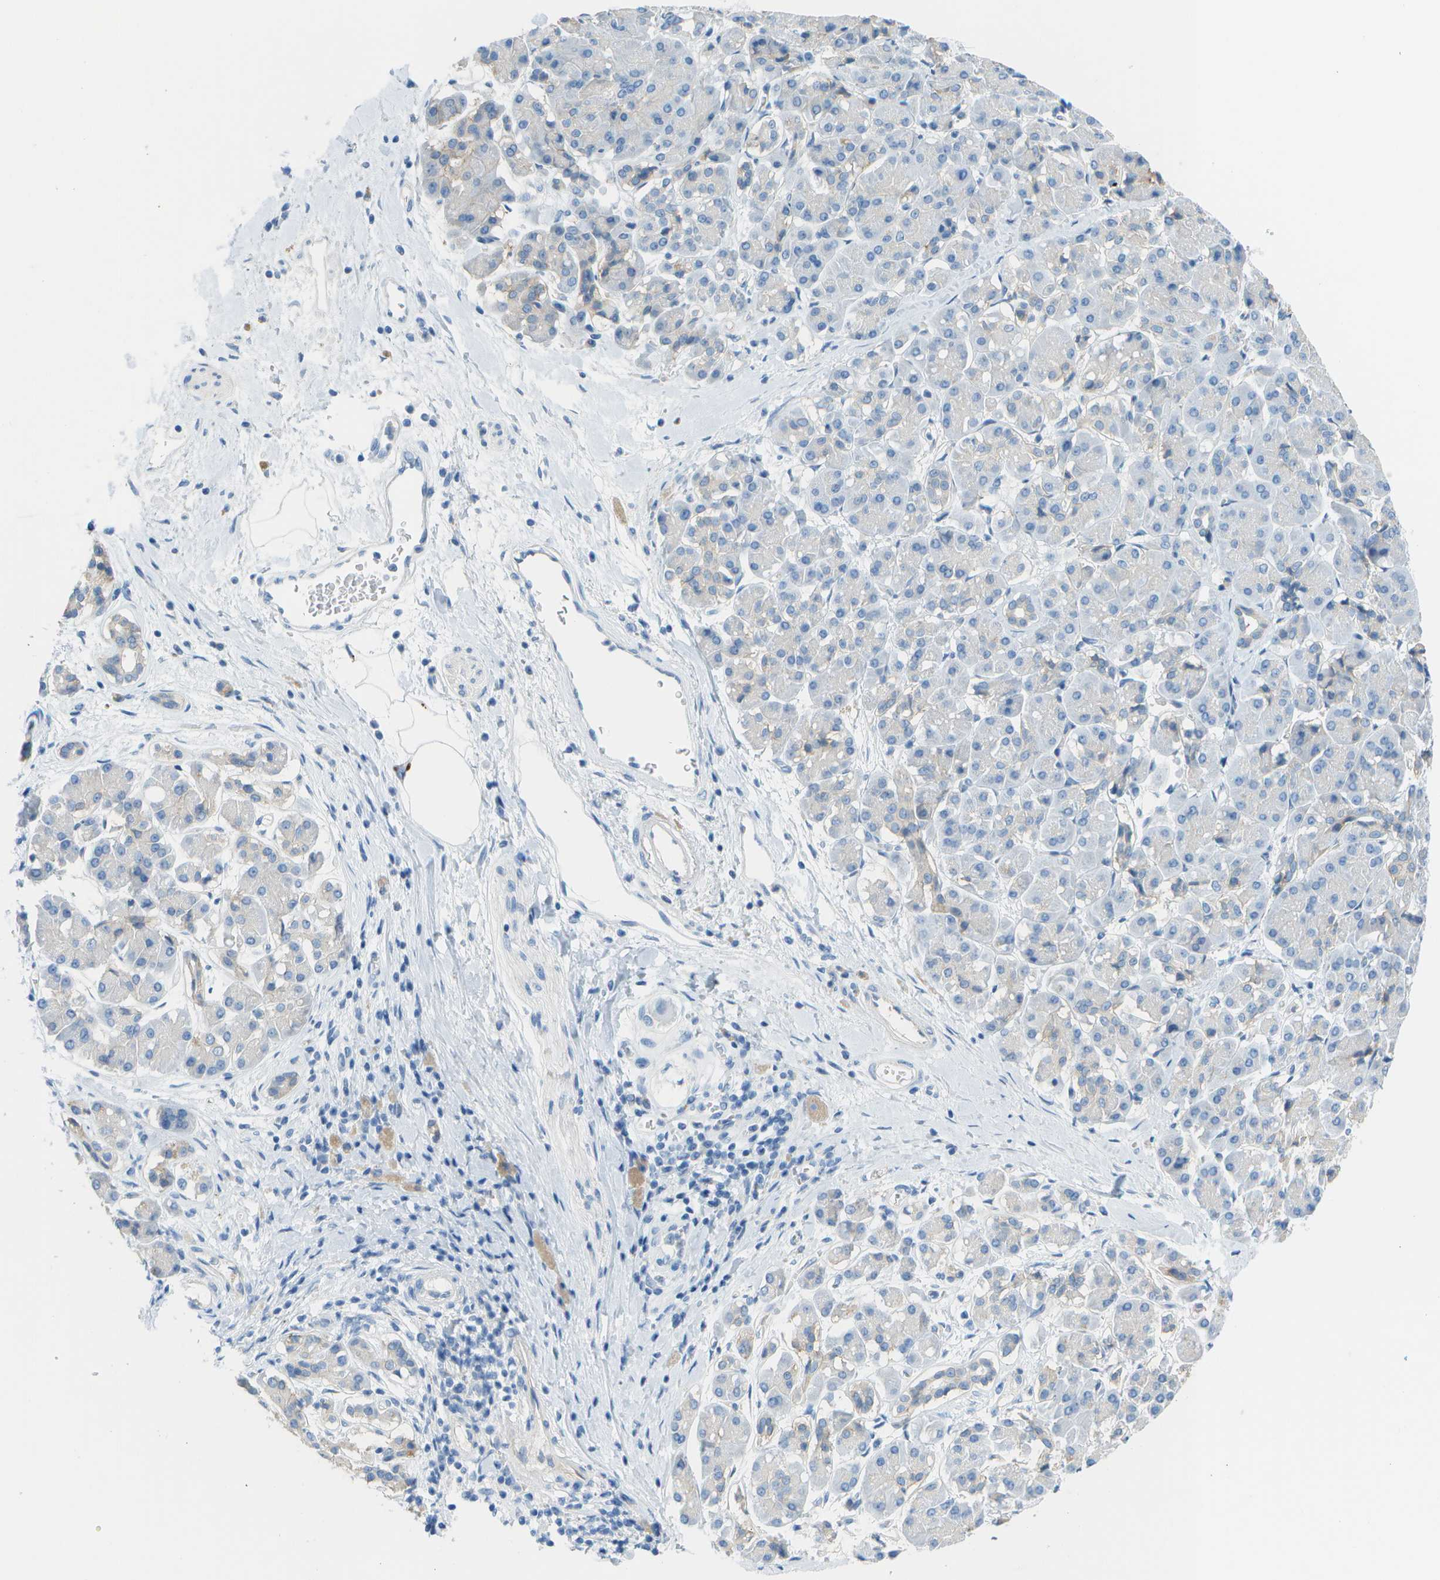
{"staining": {"intensity": "negative", "quantity": "none", "location": "none"}, "tissue": "pancreatic cancer", "cell_type": "Tumor cells", "image_type": "cancer", "snomed": [{"axis": "morphology", "description": "Adenocarcinoma, NOS"}, {"axis": "topography", "description": "Pancreas"}], "caption": "A histopathology image of pancreatic cancer (adenocarcinoma) stained for a protein shows no brown staining in tumor cells.", "gene": "CD46", "patient": {"sex": "male", "age": 55}}